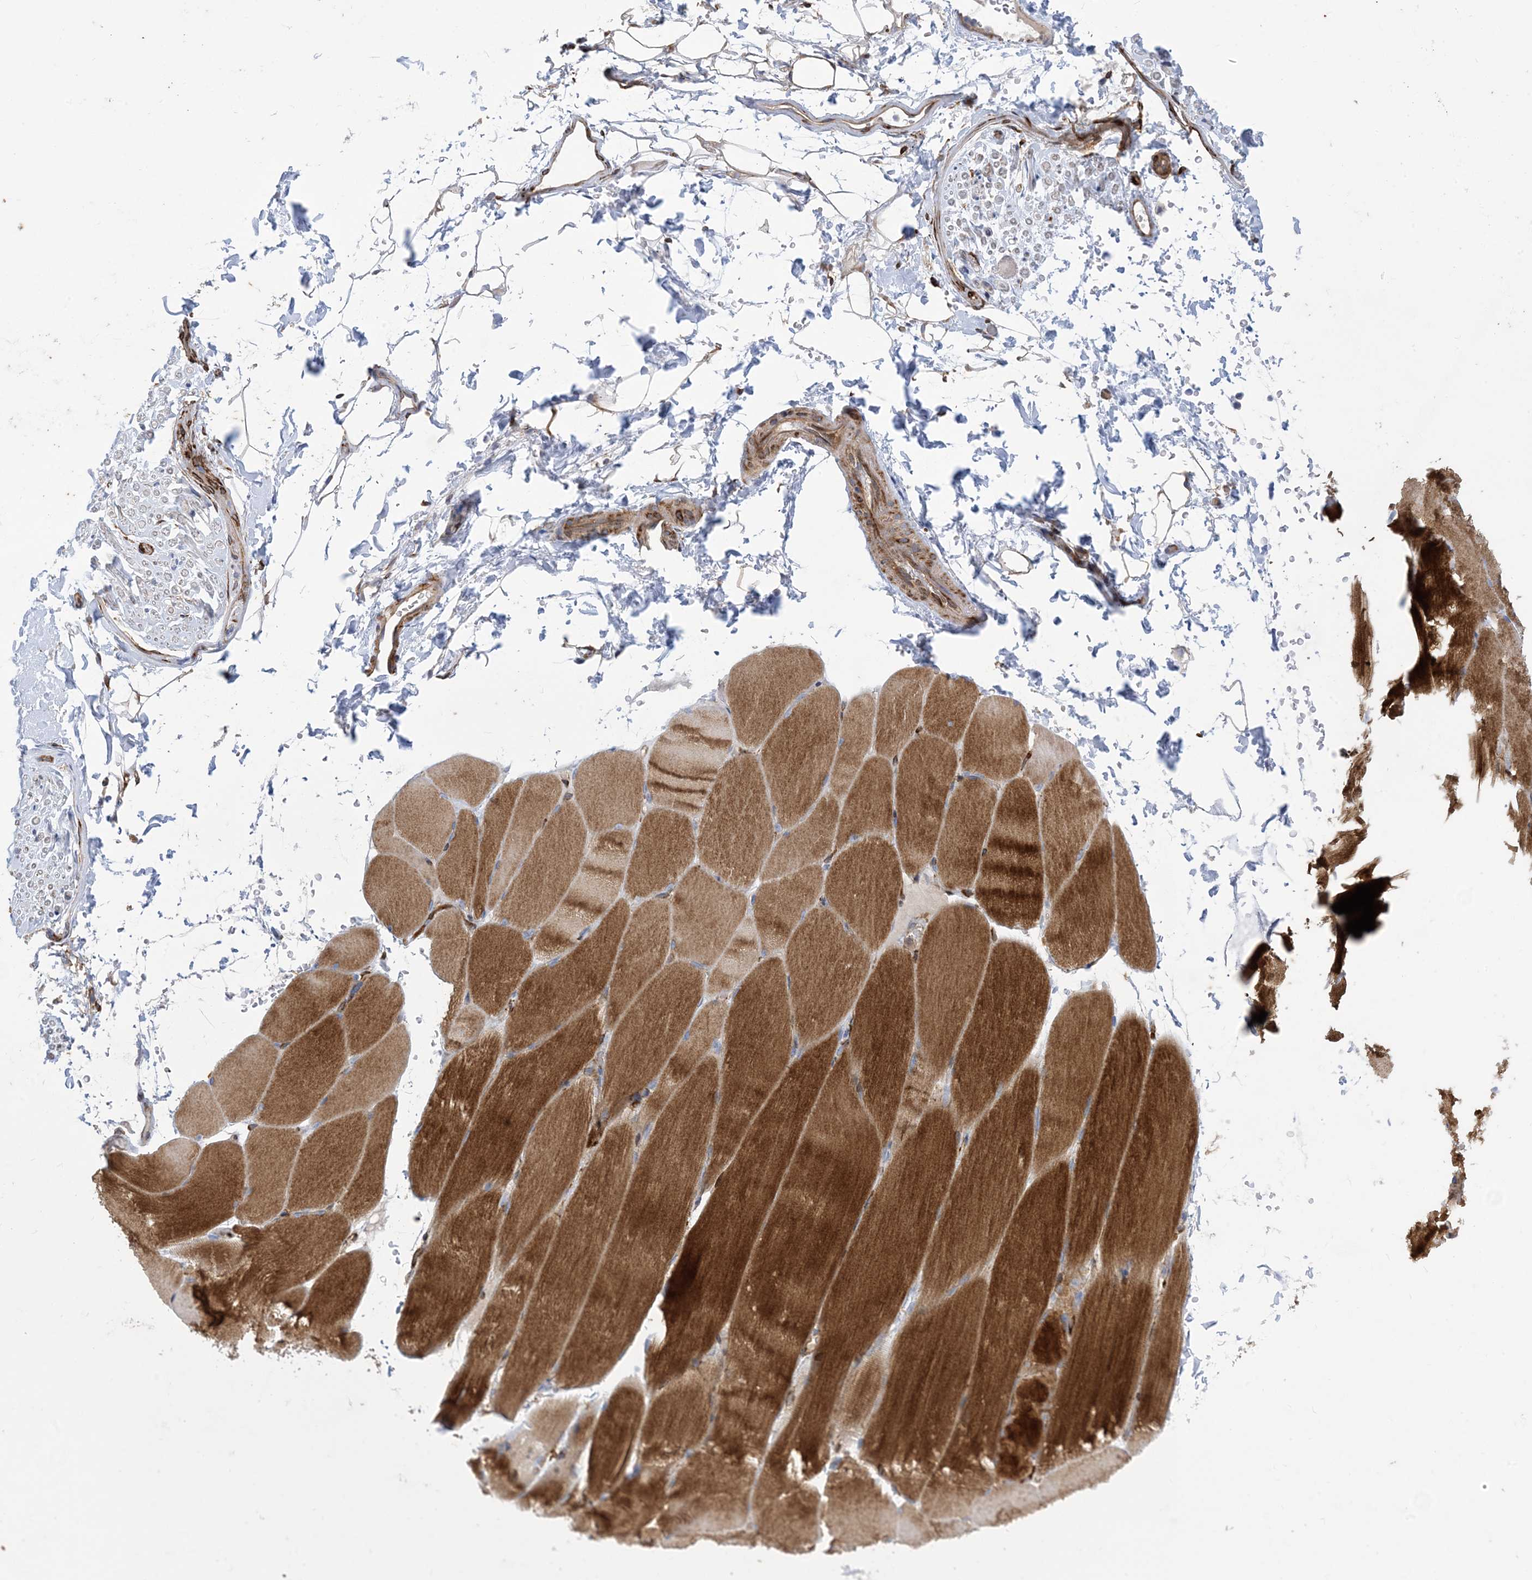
{"staining": {"intensity": "strong", "quantity": "25%-75%", "location": "cytoplasmic/membranous"}, "tissue": "skeletal muscle", "cell_type": "Myocytes", "image_type": "normal", "snomed": [{"axis": "morphology", "description": "Normal tissue, NOS"}, {"axis": "topography", "description": "Skeletal muscle"}, {"axis": "topography", "description": "Parathyroid gland"}], "caption": "Protein expression analysis of benign skeletal muscle shows strong cytoplasmic/membranous staining in approximately 25%-75% of myocytes. Using DAB (3,3'-diaminobenzidine) (brown) and hematoxylin (blue) stains, captured at high magnification using brightfield microscopy.", "gene": "RBMS3", "patient": {"sex": "female", "age": 37}}